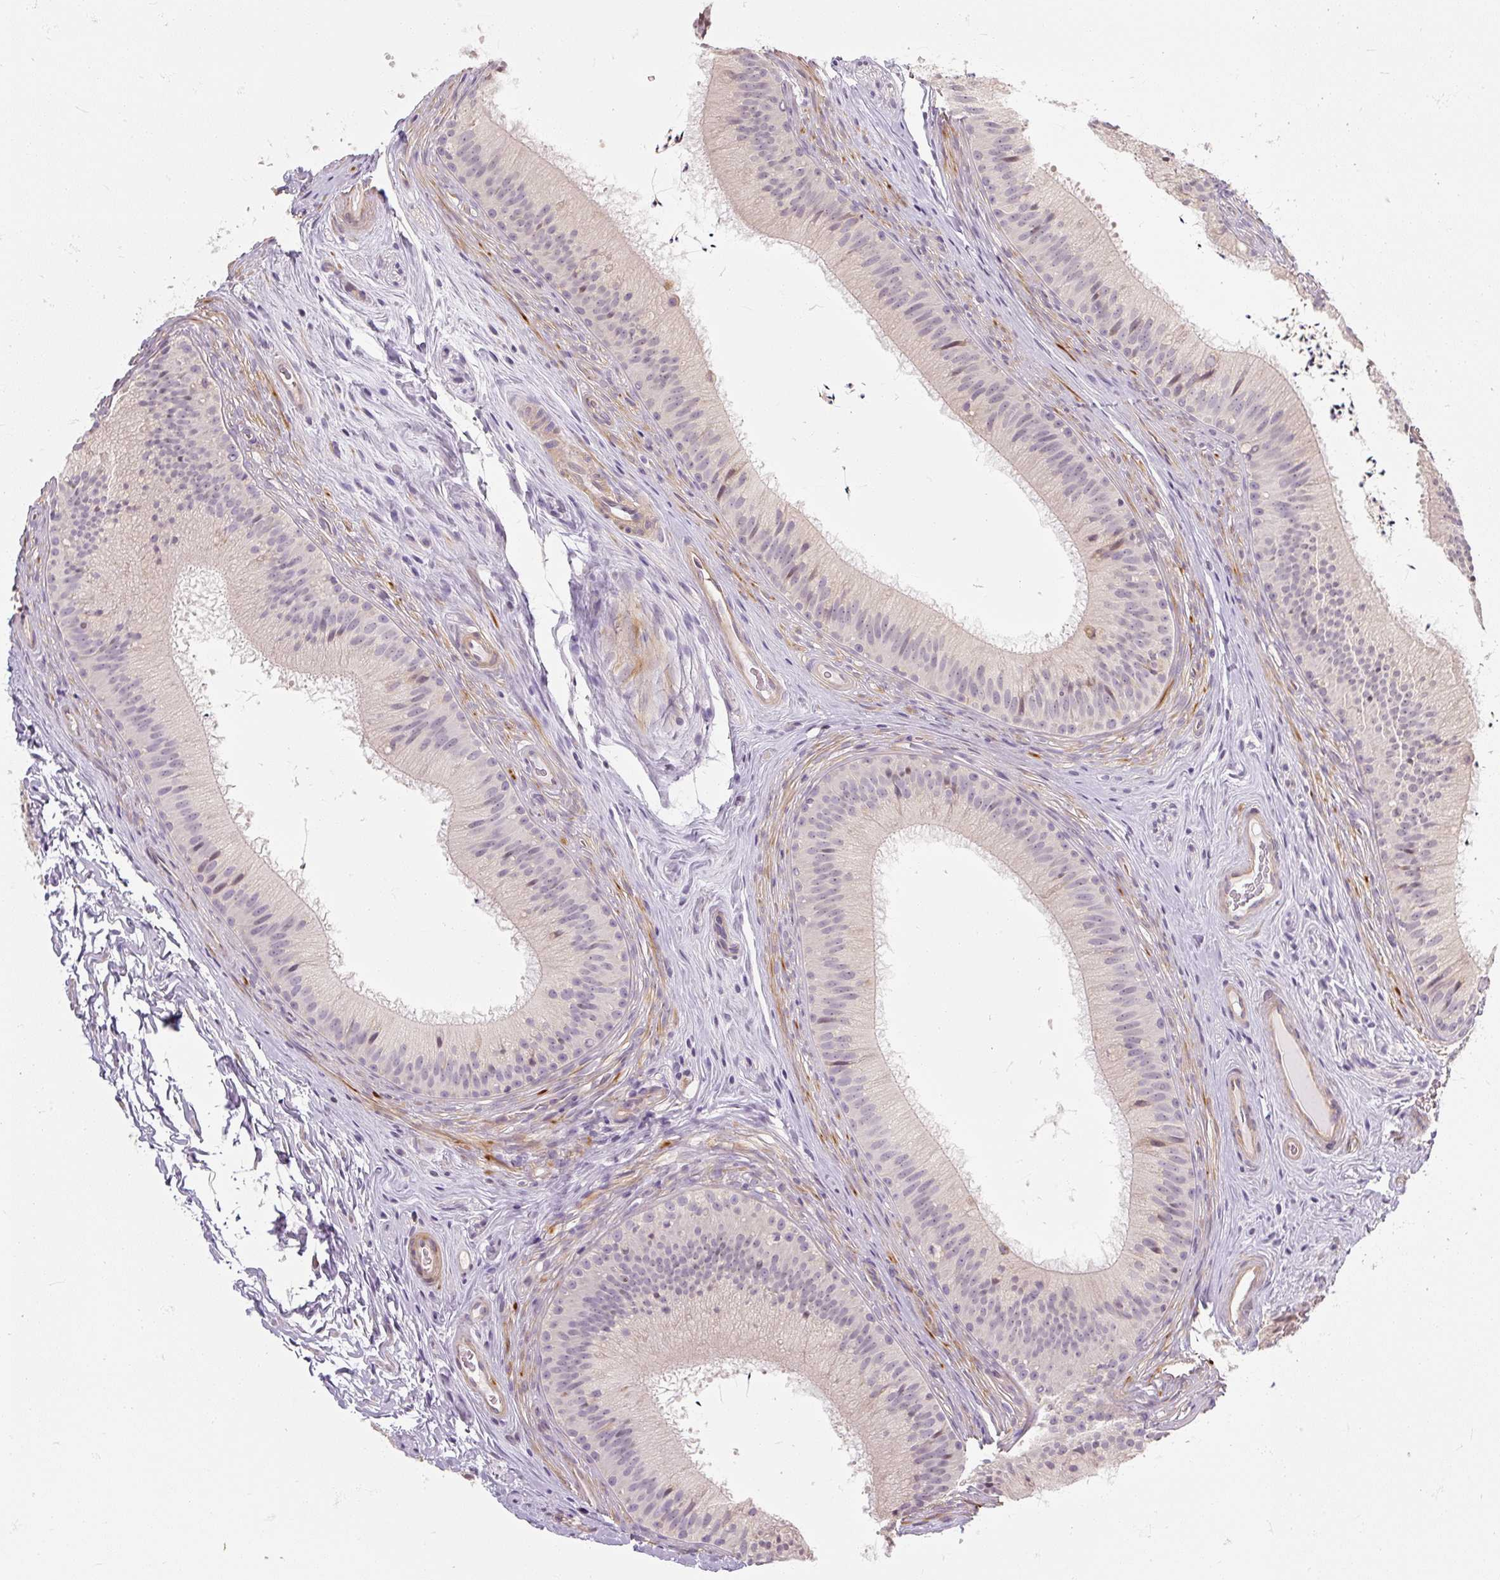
{"staining": {"intensity": "moderate", "quantity": "<25%", "location": "cytoplasmic/membranous"}, "tissue": "epididymis", "cell_type": "Glandular cells", "image_type": "normal", "snomed": [{"axis": "morphology", "description": "Normal tissue, NOS"}, {"axis": "topography", "description": "Epididymis"}], "caption": "An image of human epididymis stained for a protein reveals moderate cytoplasmic/membranous brown staining in glandular cells. (IHC, brightfield microscopy, high magnification).", "gene": "RB1CC1", "patient": {"sex": "male", "age": 24}}